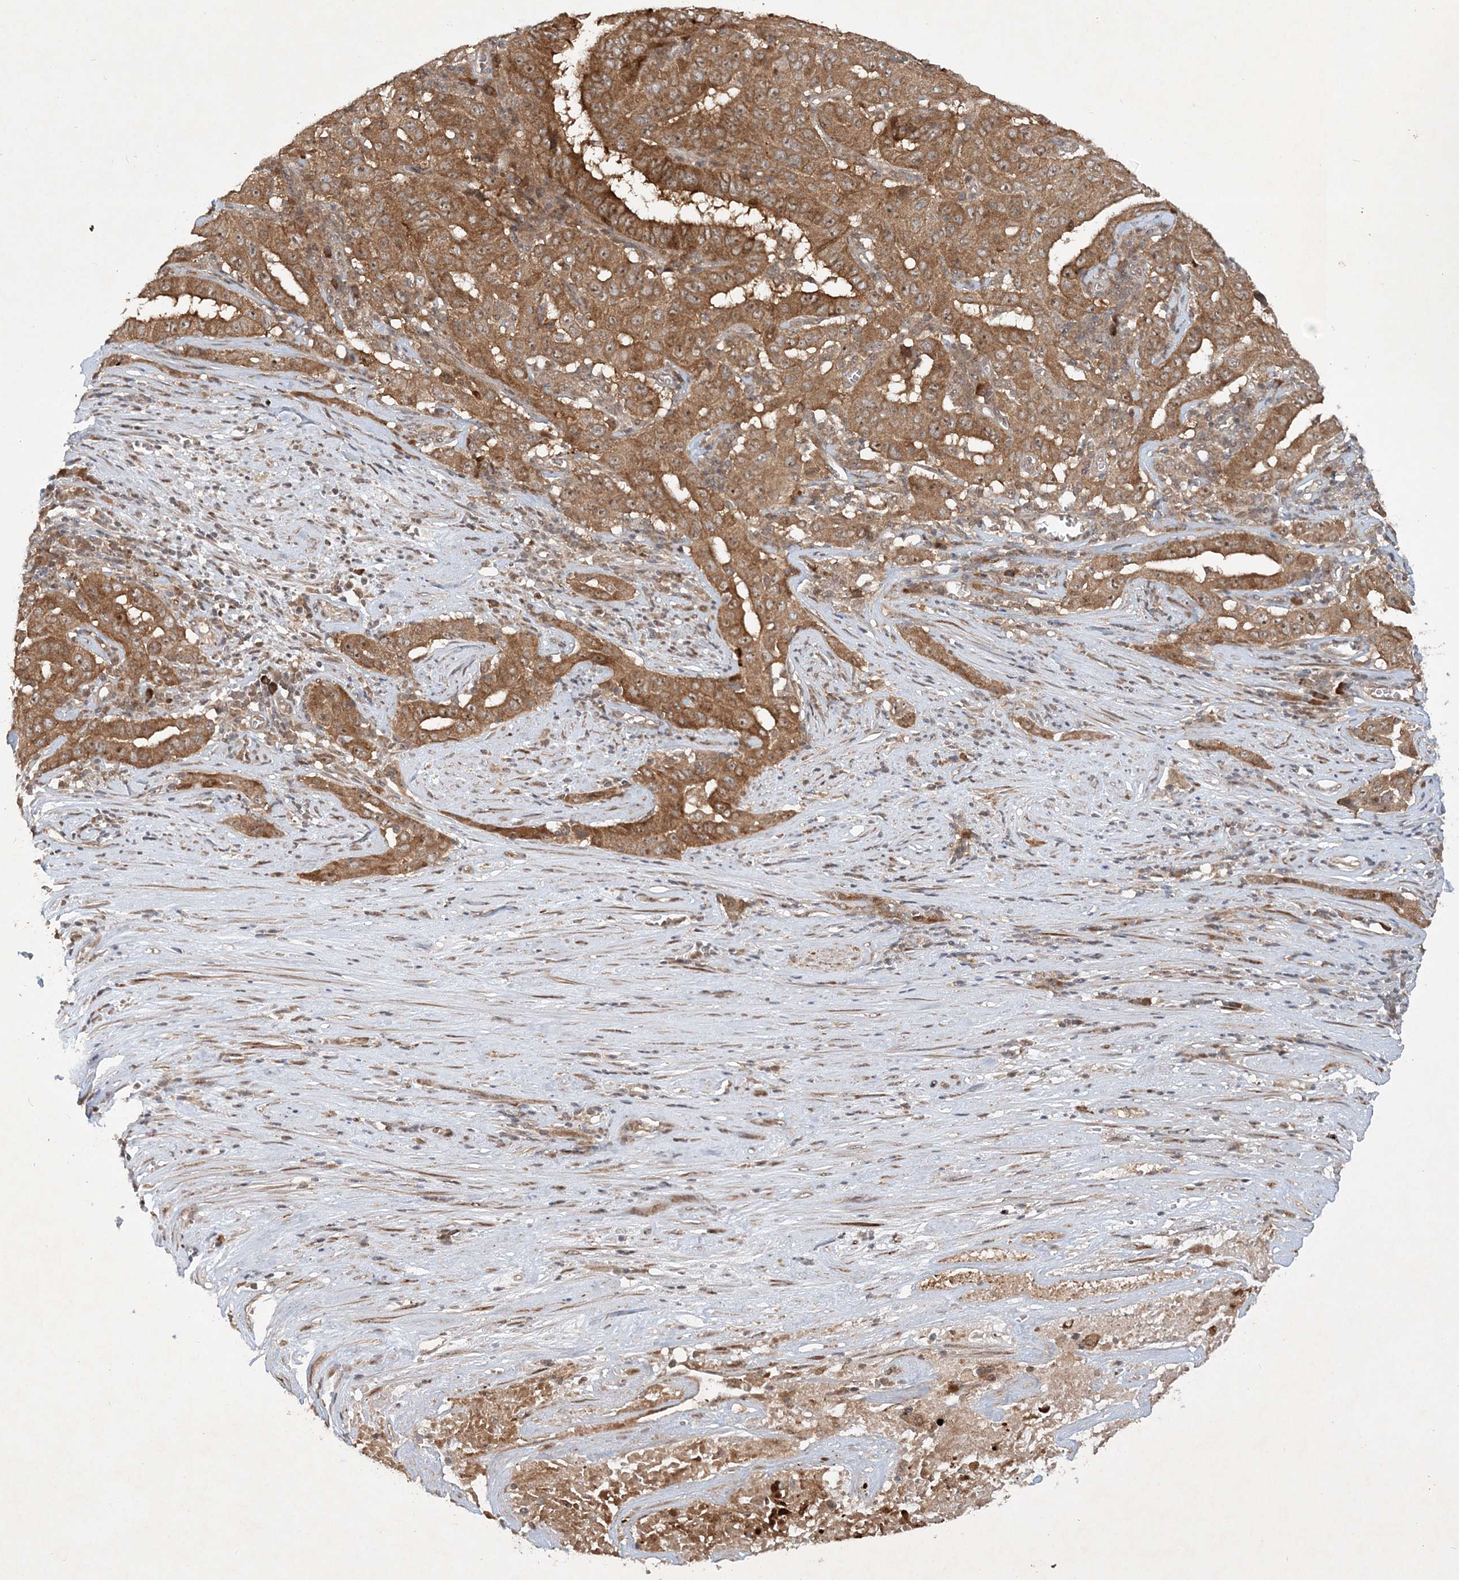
{"staining": {"intensity": "moderate", "quantity": ">75%", "location": "cytoplasmic/membranous"}, "tissue": "pancreatic cancer", "cell_type": "Tumor cells", "image_type": "cancer", "snomed": [{"axis": "morphology", "description": "Adenocarcinoma, NOS"}, {"axis": "topography", "description": "Pancreas"}], "caption": "IHC image of neoplastic tissue: human pancreatic adenocarcinoma stained using immunohistochemistry displays medium levels of moderate protein expression localized specifically in the cytoplasmic/membranous of tumor cells, appearing as a cytoplasmic/membranous brown color.", "gene": "UBR3", "patient": {"sex": "male", "age": 63}}